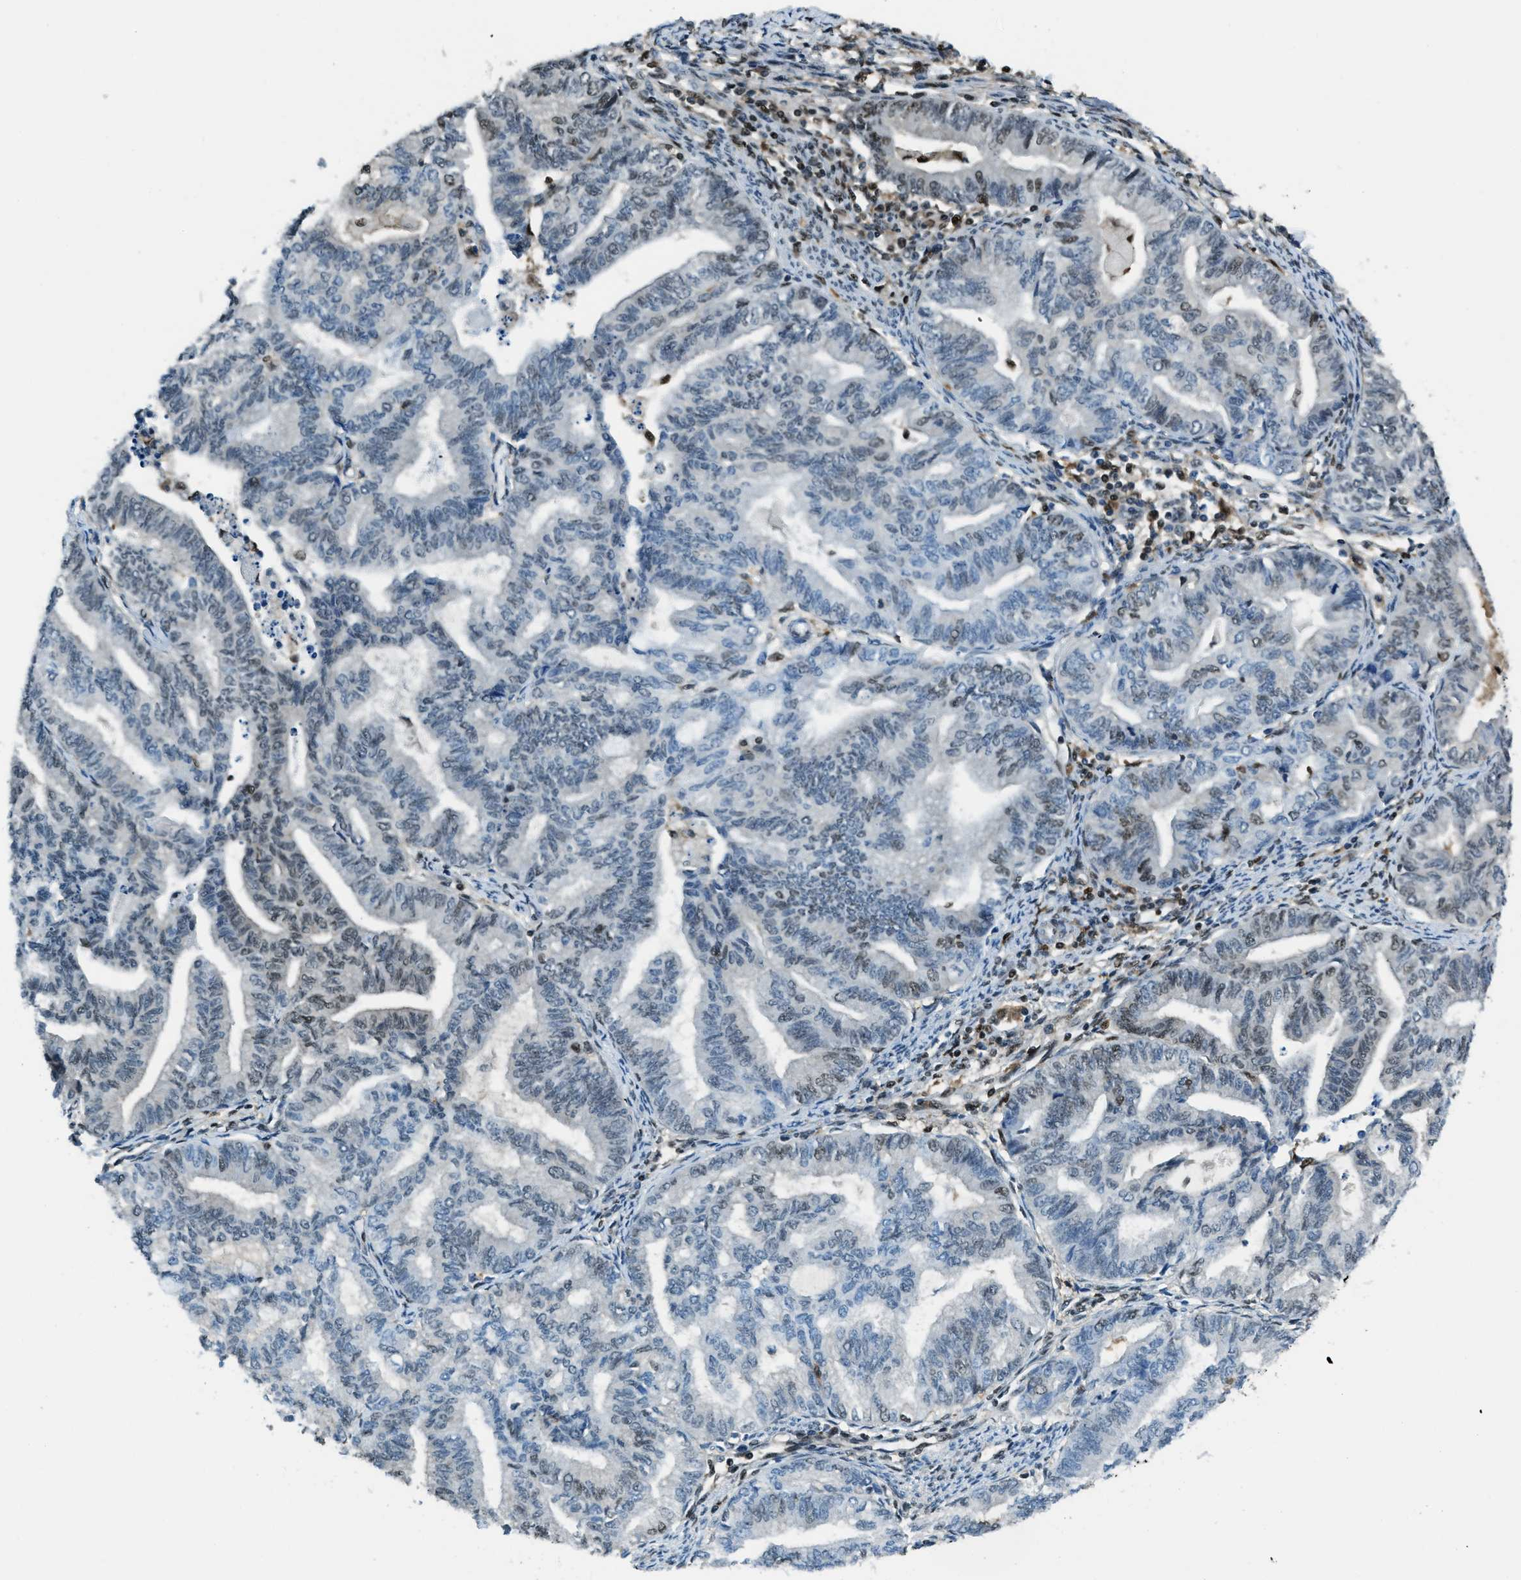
{"staining": {"intensity": "moderate", "quantity": "<25%", "location": "nuclear"}, "tissue": "endometrial cancer", "cell_type": "Tumor cells", "image_type": "cancer", "snomed": [{"axis": "morphology", "description": "Adenocarcinoma, NOS"}, {"axis": "topography", "description": "Endometrium"}], "caption": "This photomicrograph displays endometrial cancer (adenocarcinoma) stained with immunohistochemistry (IHC) to label a protein in brown. The nuclear of tumor cells show moderate positivity for the protein. Nuclei are counter-stained blue.", "gene": "OGFR", "patient": {"sex": "female", "age": 79}}